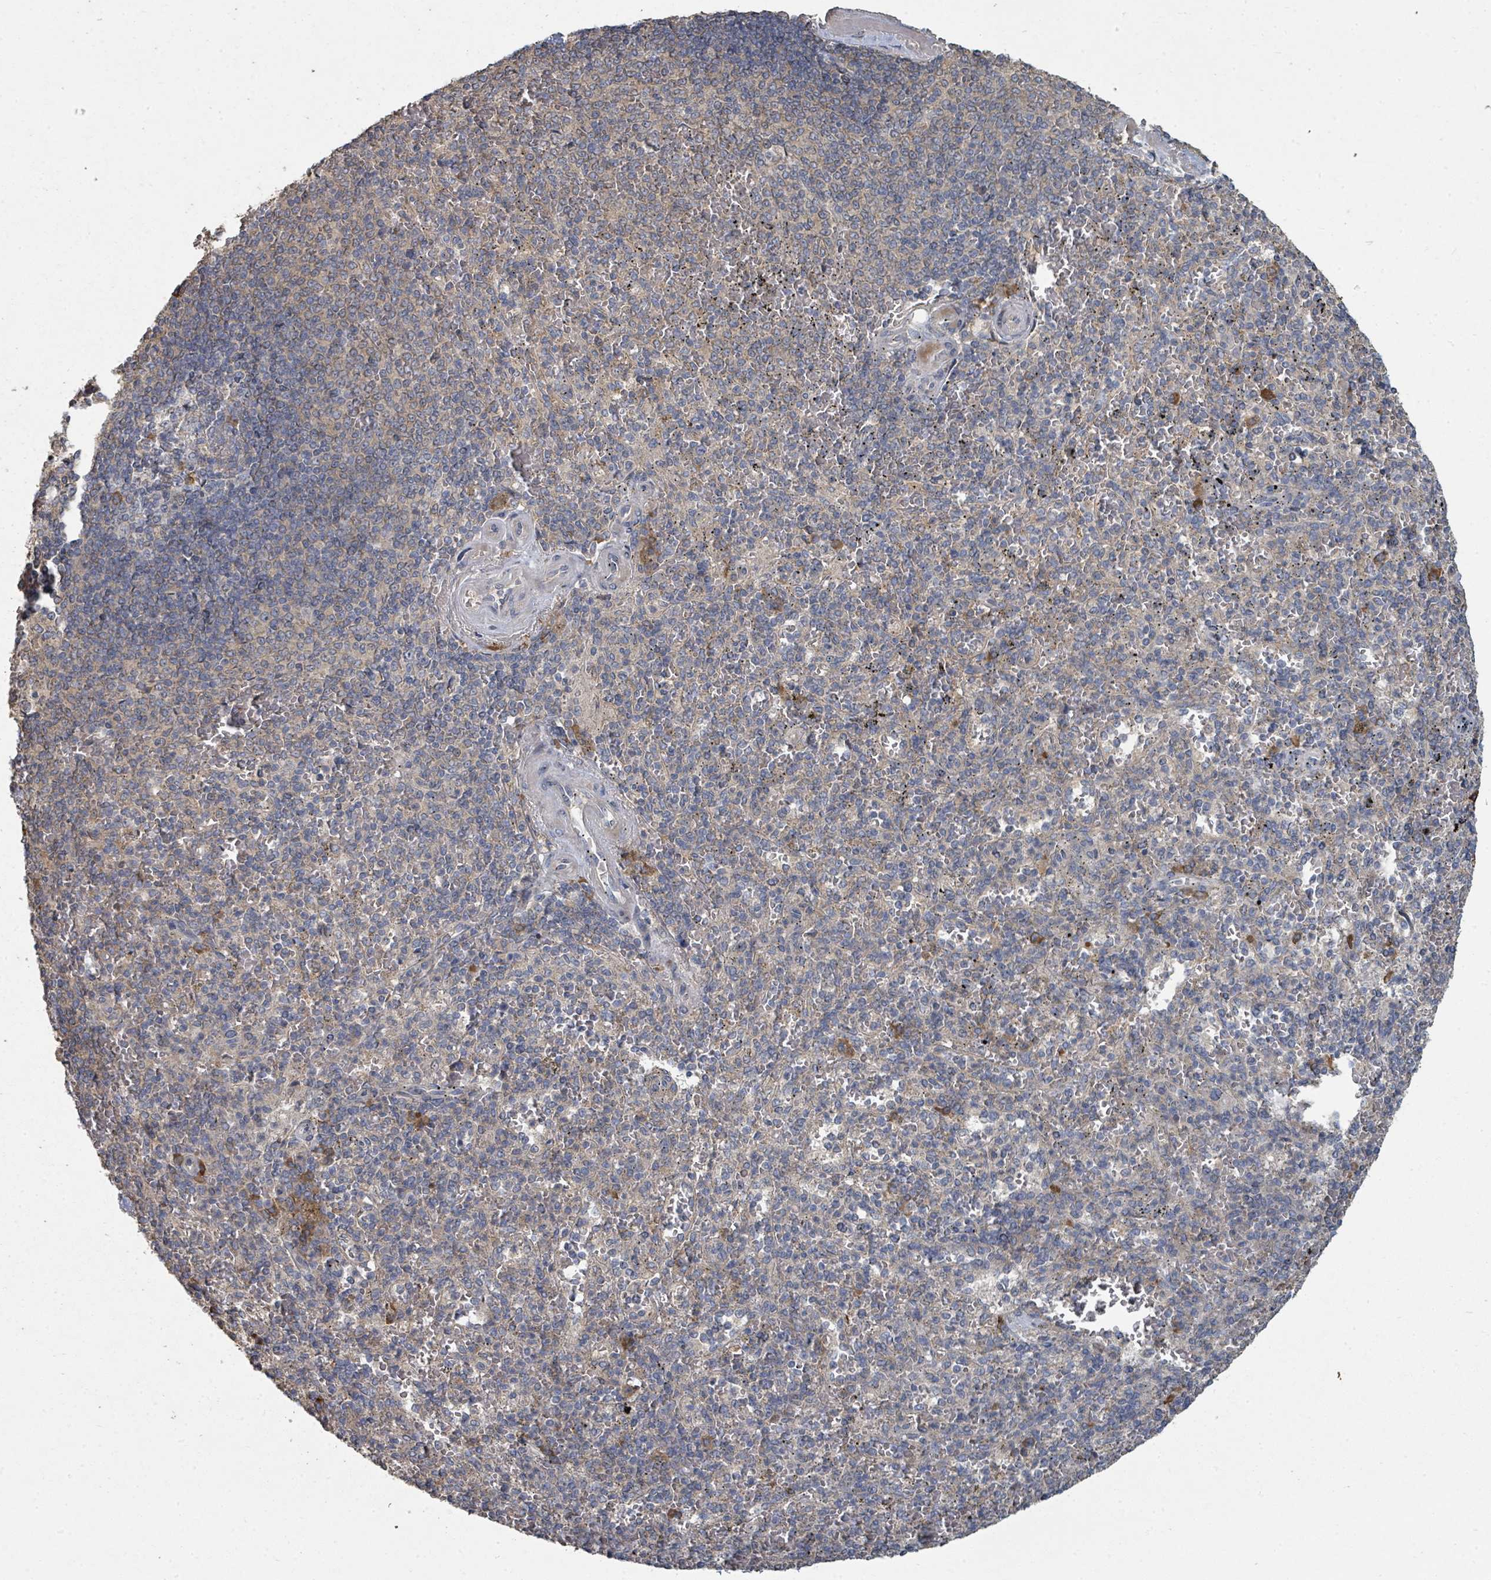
{"staining": {"intensity": "strong", "quantity": "<25%", "location": "cytoplasmic/membranous"}, "tissue": "spleen", "cell_type": "Cells in red pulp", "image_type": "normal", "snomed": [{"axis": "morphology", "description": "Normal tissue, NOS"}, {"axis": "topography", "description": "Spleen"}], "caption": "A brown stain highlights strong cytoplasmic/membranous staining of a protein in cells in red pulp of unremarkable spleen. (IHC, brightfield microscopy, high magnification).", "gene": "WDFY1", "patient": {"sex": "male", "age": 82}}